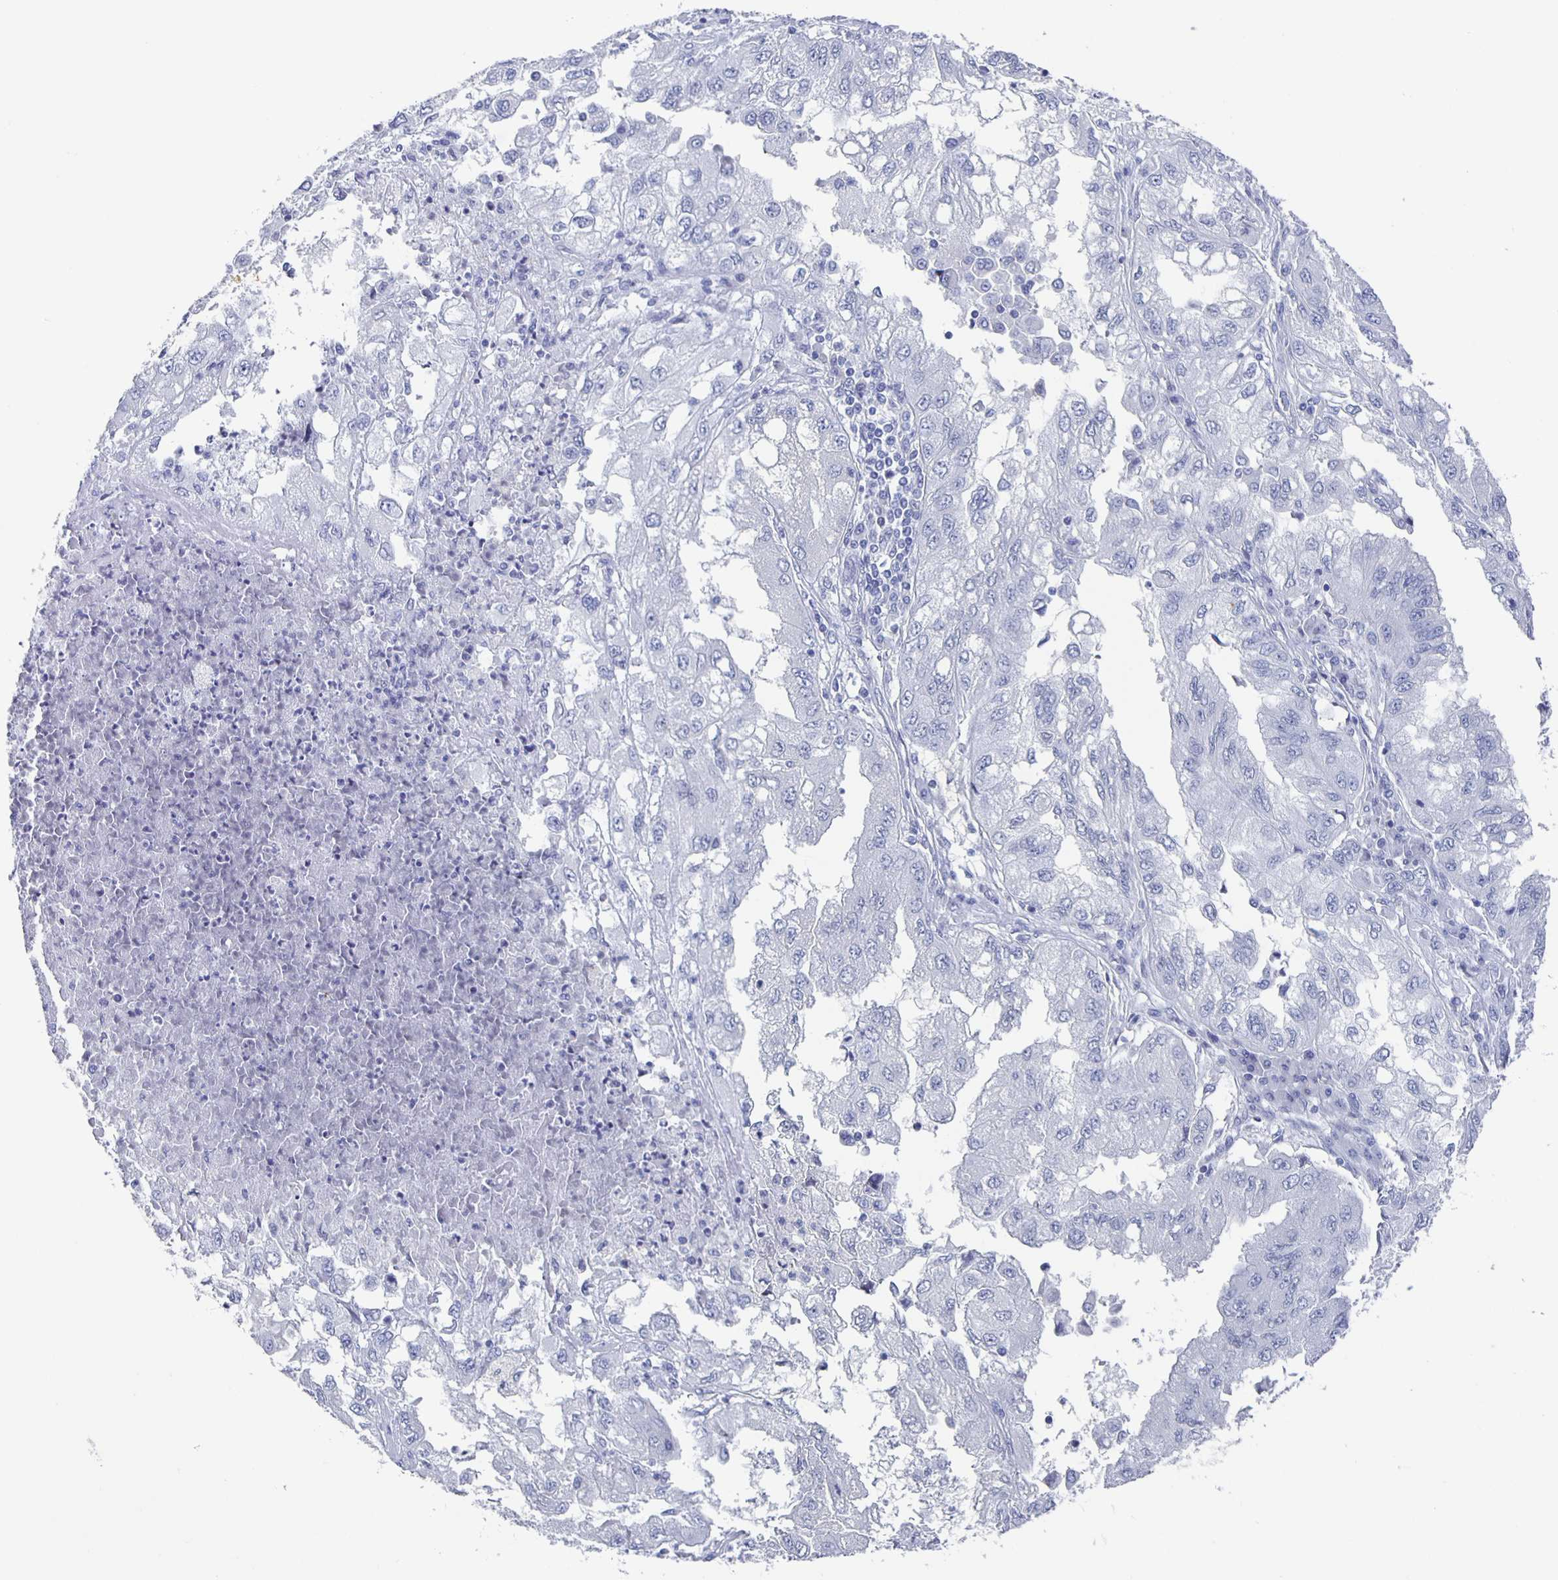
{"staining": {"intensity": "negative", "quantity": "none", "location": "none"}, "tissue": "lung cancer", "cell_type": "Tumor cells", "image_type": "cancer", "snomed": [{"axis": "morphology", "description": "Adenocarcinoma, NOS"}, {"axis": "morphology", "description": "Adenocarcinoma primary or metastatic"}, {"axis": "topography", "description": "Lung"}], "caption": "IHC micrograph of neoplastic tissue: human lung cancer (adenocarcinoma primary or metastatic) stained with DAB shows no significant protein staining in tumor cells. Nuclei are stained in blue.", "gene": "CCDC17", "patient": {"sex": "male", "age": 74}}